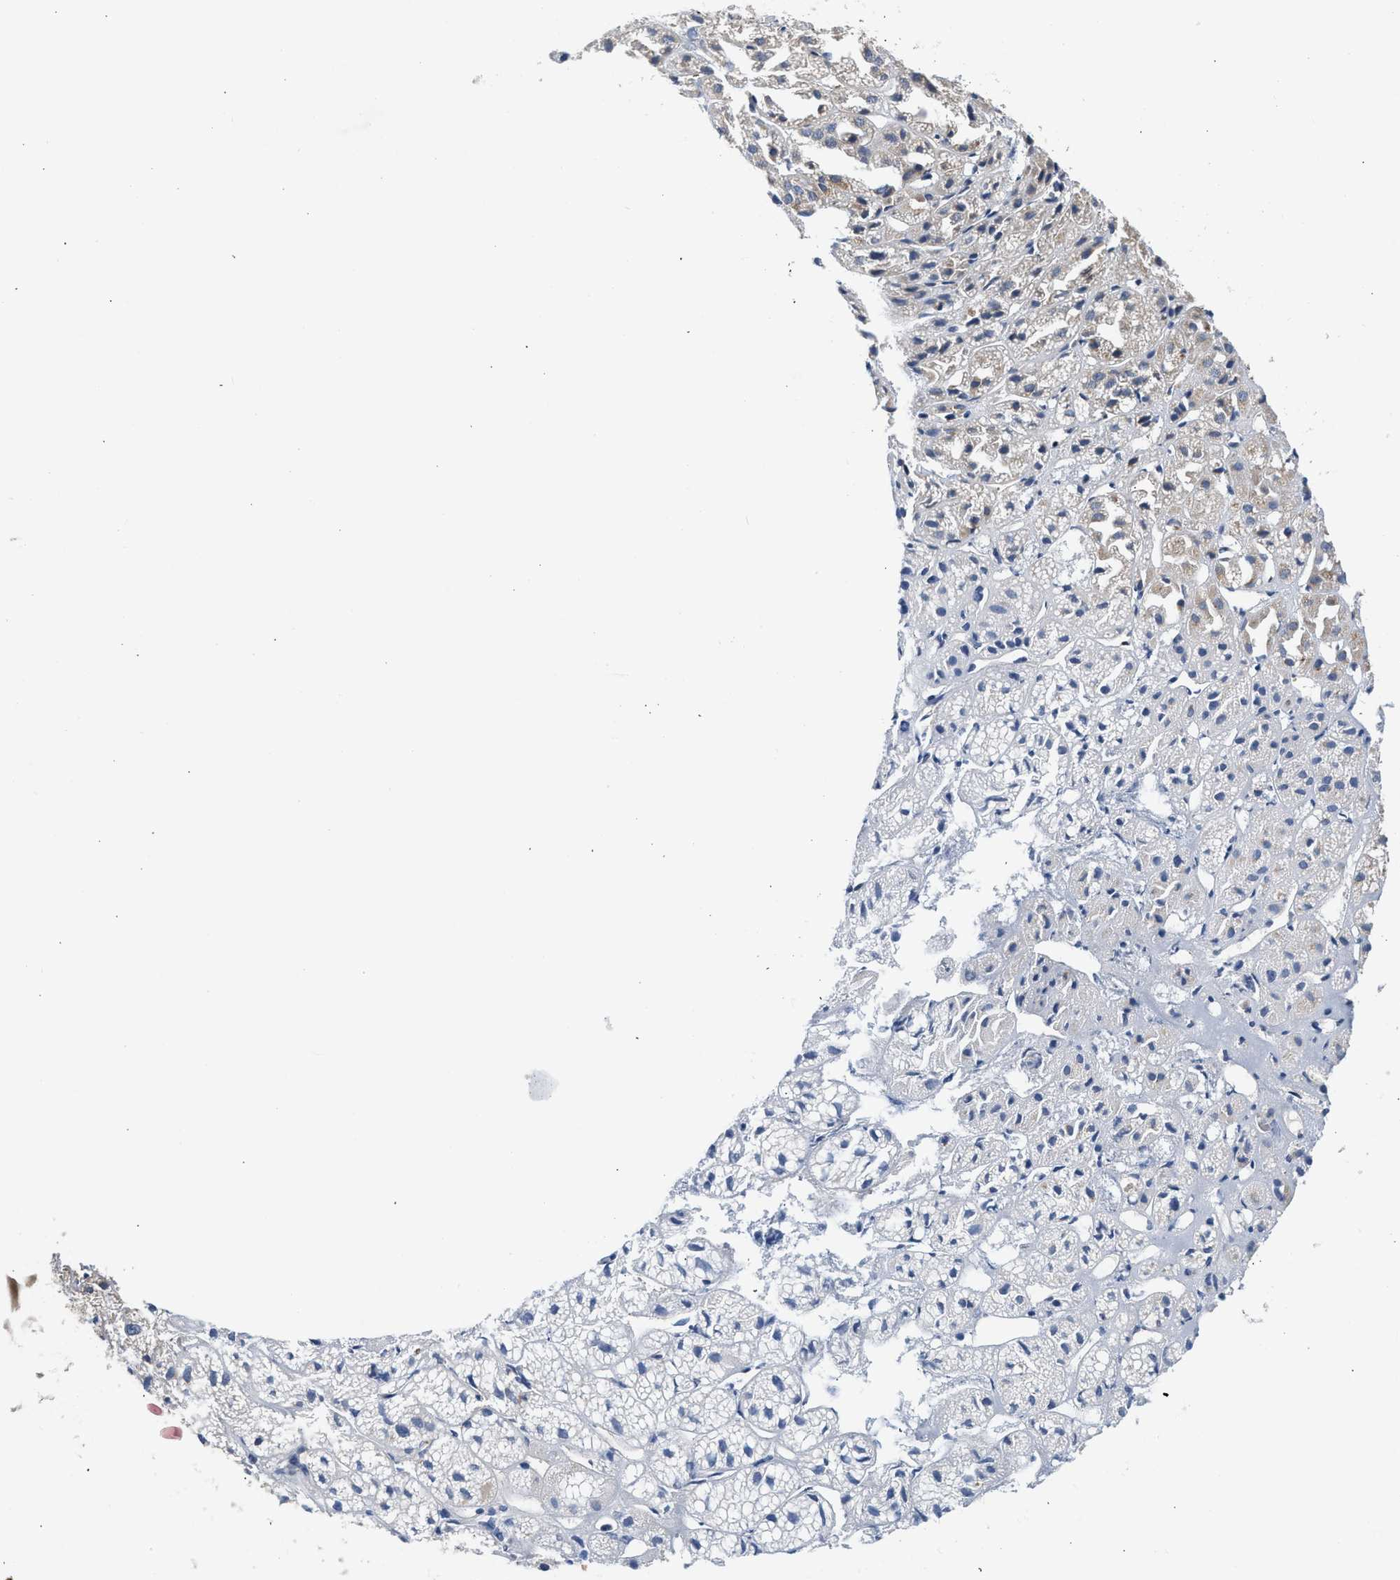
{"staining": {"intensity": "moderate", "quantity": "<25%", "location": "cytoplasmic/membranous"}, "tissue": "adrenal gland", "cell_type": "Glandular cells", "image_type": "normal", "snomed": [{"axis": "morphology", "description": "Normal tissue, NOS"}, {"axis": "topography", "description": "Adrenal gland"}], "caption": "The photomicrograph demonstrates staining of normal adrenal gland, revealing moderate cytoplasmic/membranous protein positivity (brown color) within glandular cells. (IHC, brightfield microscopy, high magnification).", "gene": "PIM1", "patient": {"sex": "female", "age": 71}}